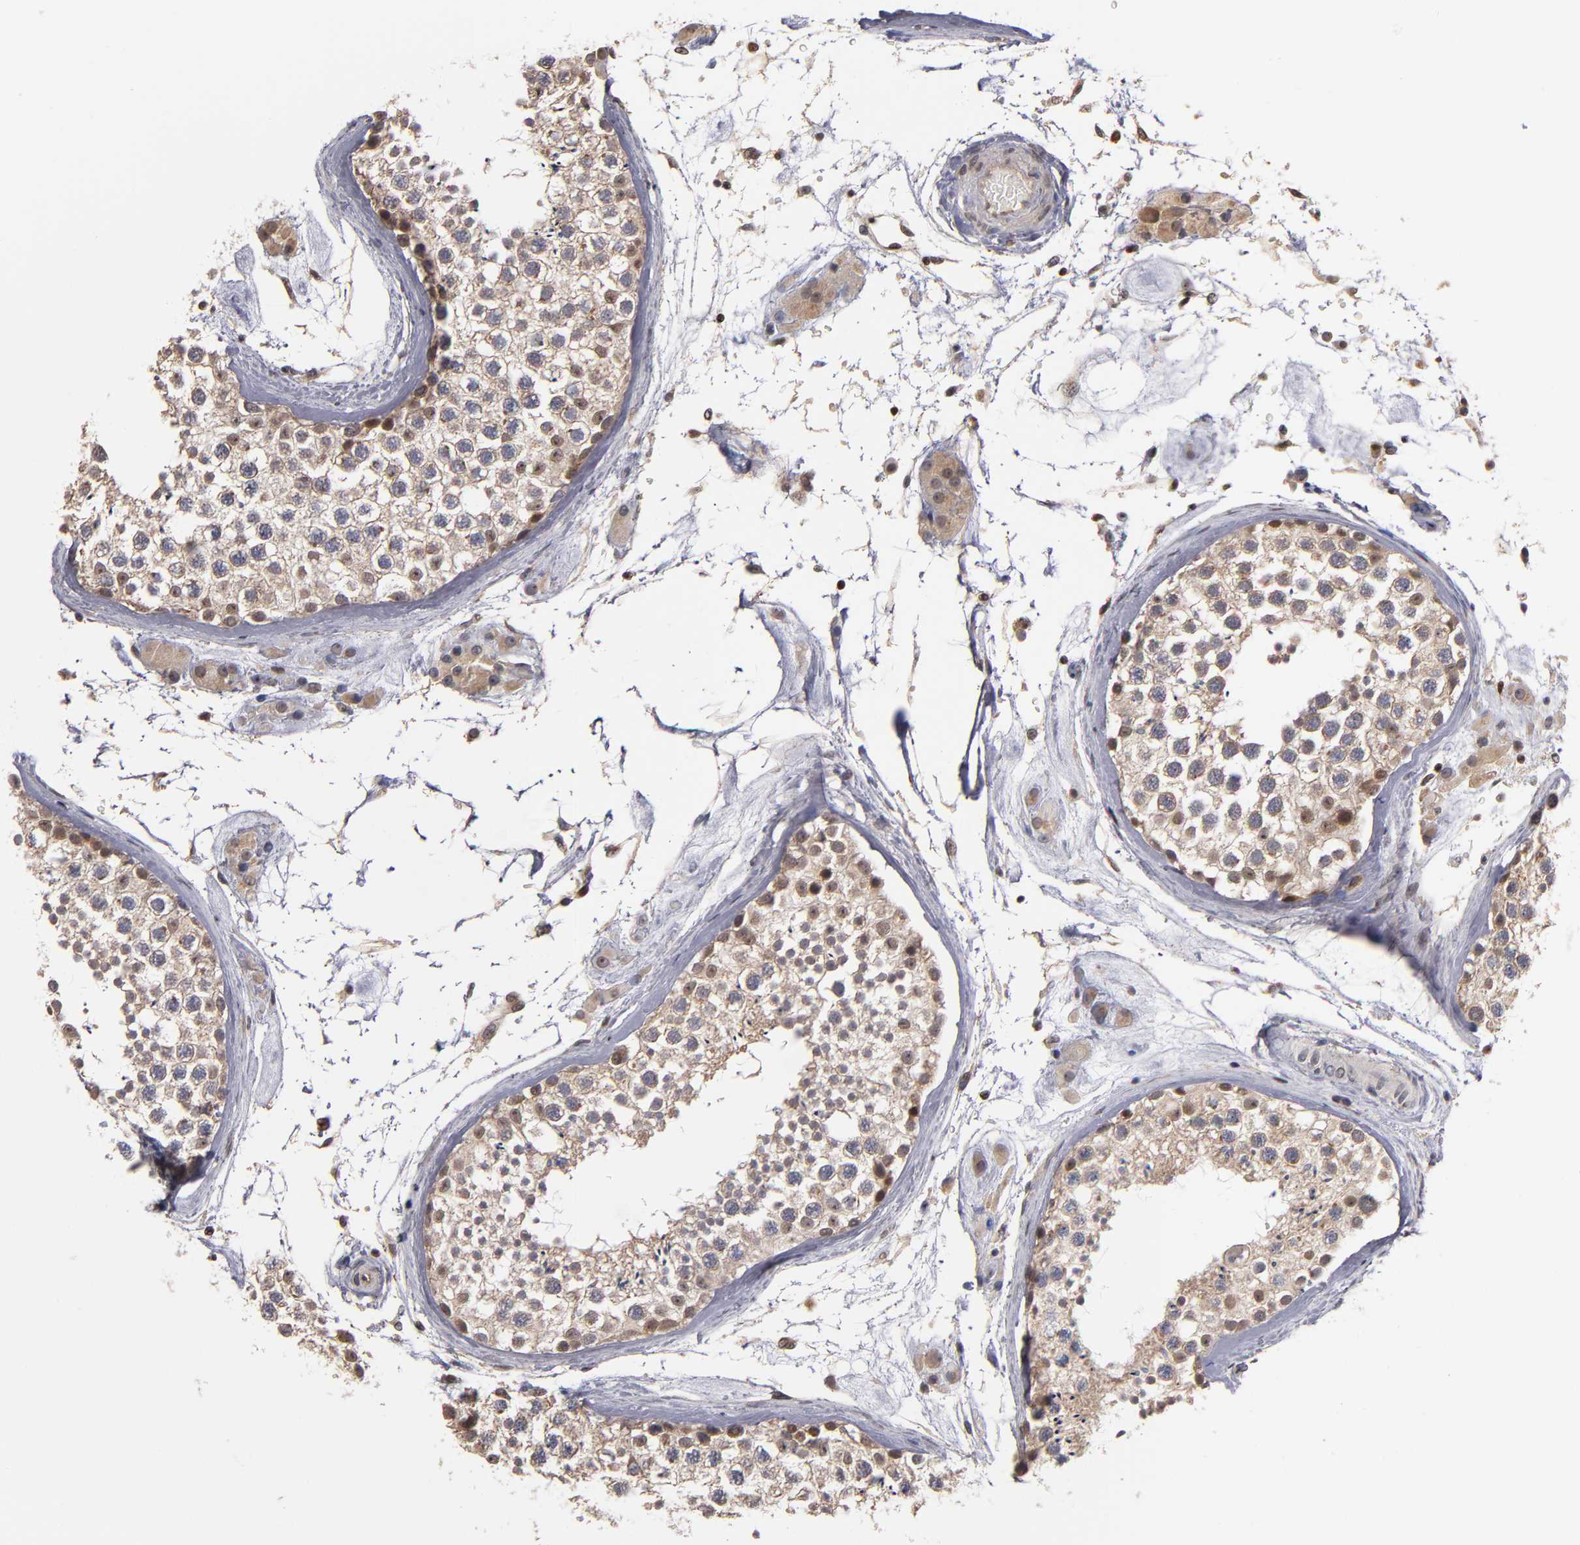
{"staining": {"intensity": "weak", "quantity": "<25%", "location": "nuclear"}, "tissue": "testis", "cell_type": "Cells in seminiferous ducts", "image_type": "normal", "snomed": [{"axis": "morphology", "description": "Normal tissue, NOS"}, {"axis": "topography", "description": "Testis"}], "caption": "Immunohistochemical staining of normal testis demonstrates no significant staining in cells in seminiferous ducts.", "gene": "KDM6A", "patient": {"sex": "male", "age": 46}}